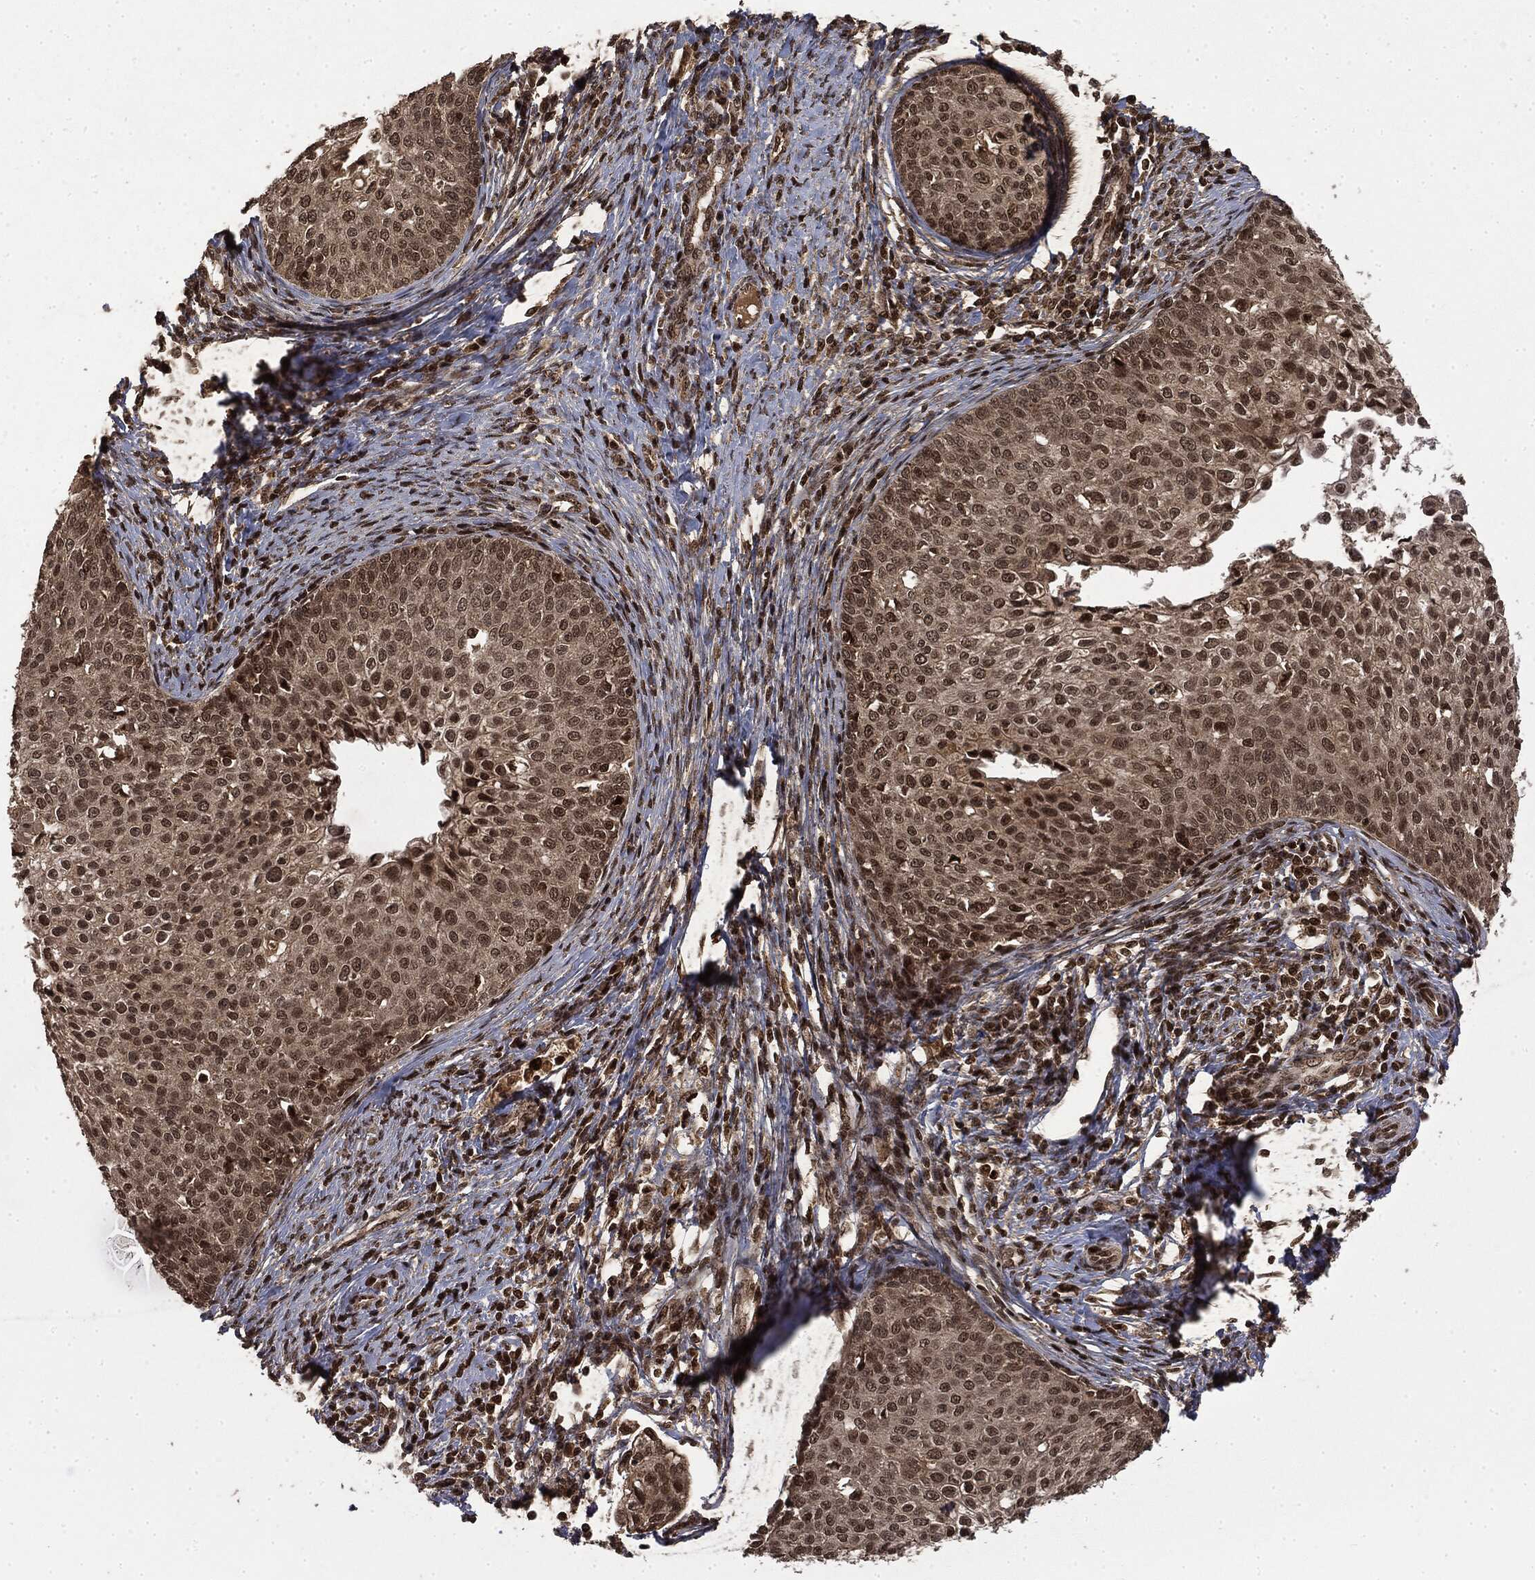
{"staining": {"intensity": "strong", "quantity": "<25%", "location": "nuclear"}, "tissue": "cervical cancer", "cell_type": "Tumor cells", "image_type": "cancer", "snomed": [{"axis": "morphology", "description": "Squamous cell carcinoma, NOS"}, {"axis": "topography", "description": "Cervix"}], "caption": "An immunohistochemistry (IHC) histopathology image of tumor tissue is shown. Protein staining in brown highlights strong nuclear positivity in cervical squamous cell carcinoma within tumor cells. Immunohistochemistry (ihc) stains the protein of interest in brown and the nuclei are stained blue.", "gene": "CTDP1", "patient": {"sex": "female", "age": 51}}